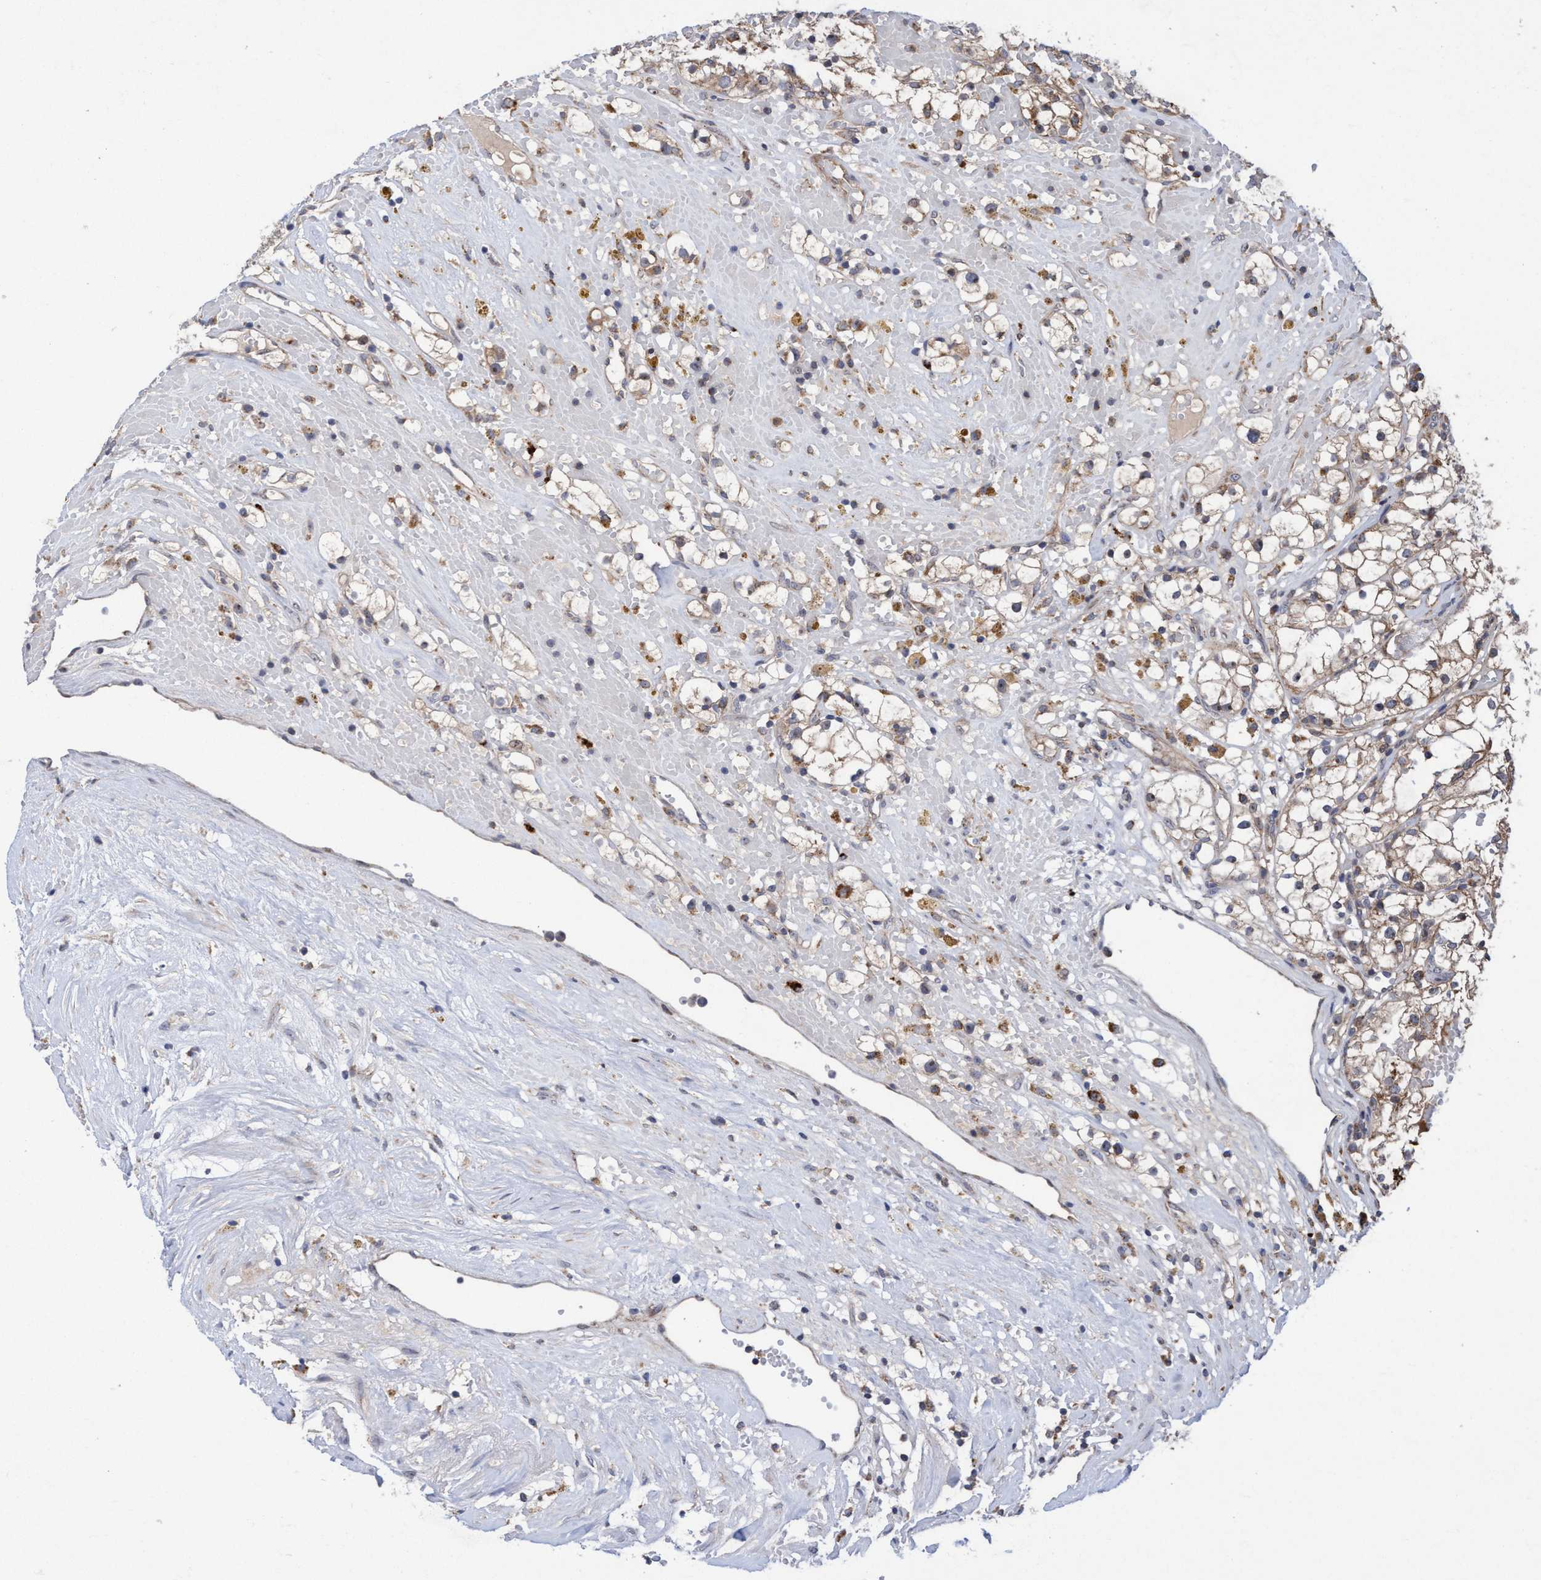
{"staining": {"intensity": "weak", "quantity": ">75%", "location": "cytoplasmic/membranous"}, "tissue": "renal cancer", "cell_type": "Tumor cells", "image_type": "cancer", "snomed": [{"axis": "morphology", "description": "Adenocarcinoma, NOS"}, {"axis": "topography", "description": "Kidney"}], "caption": "A brown stain shows weak cytoplasmic/membranous positivity of a protein in human renal cancer (adenocarcinoma) tumor cells.", "gene": "P2RY14", "patient": {"sex": "male", "age": 56}}